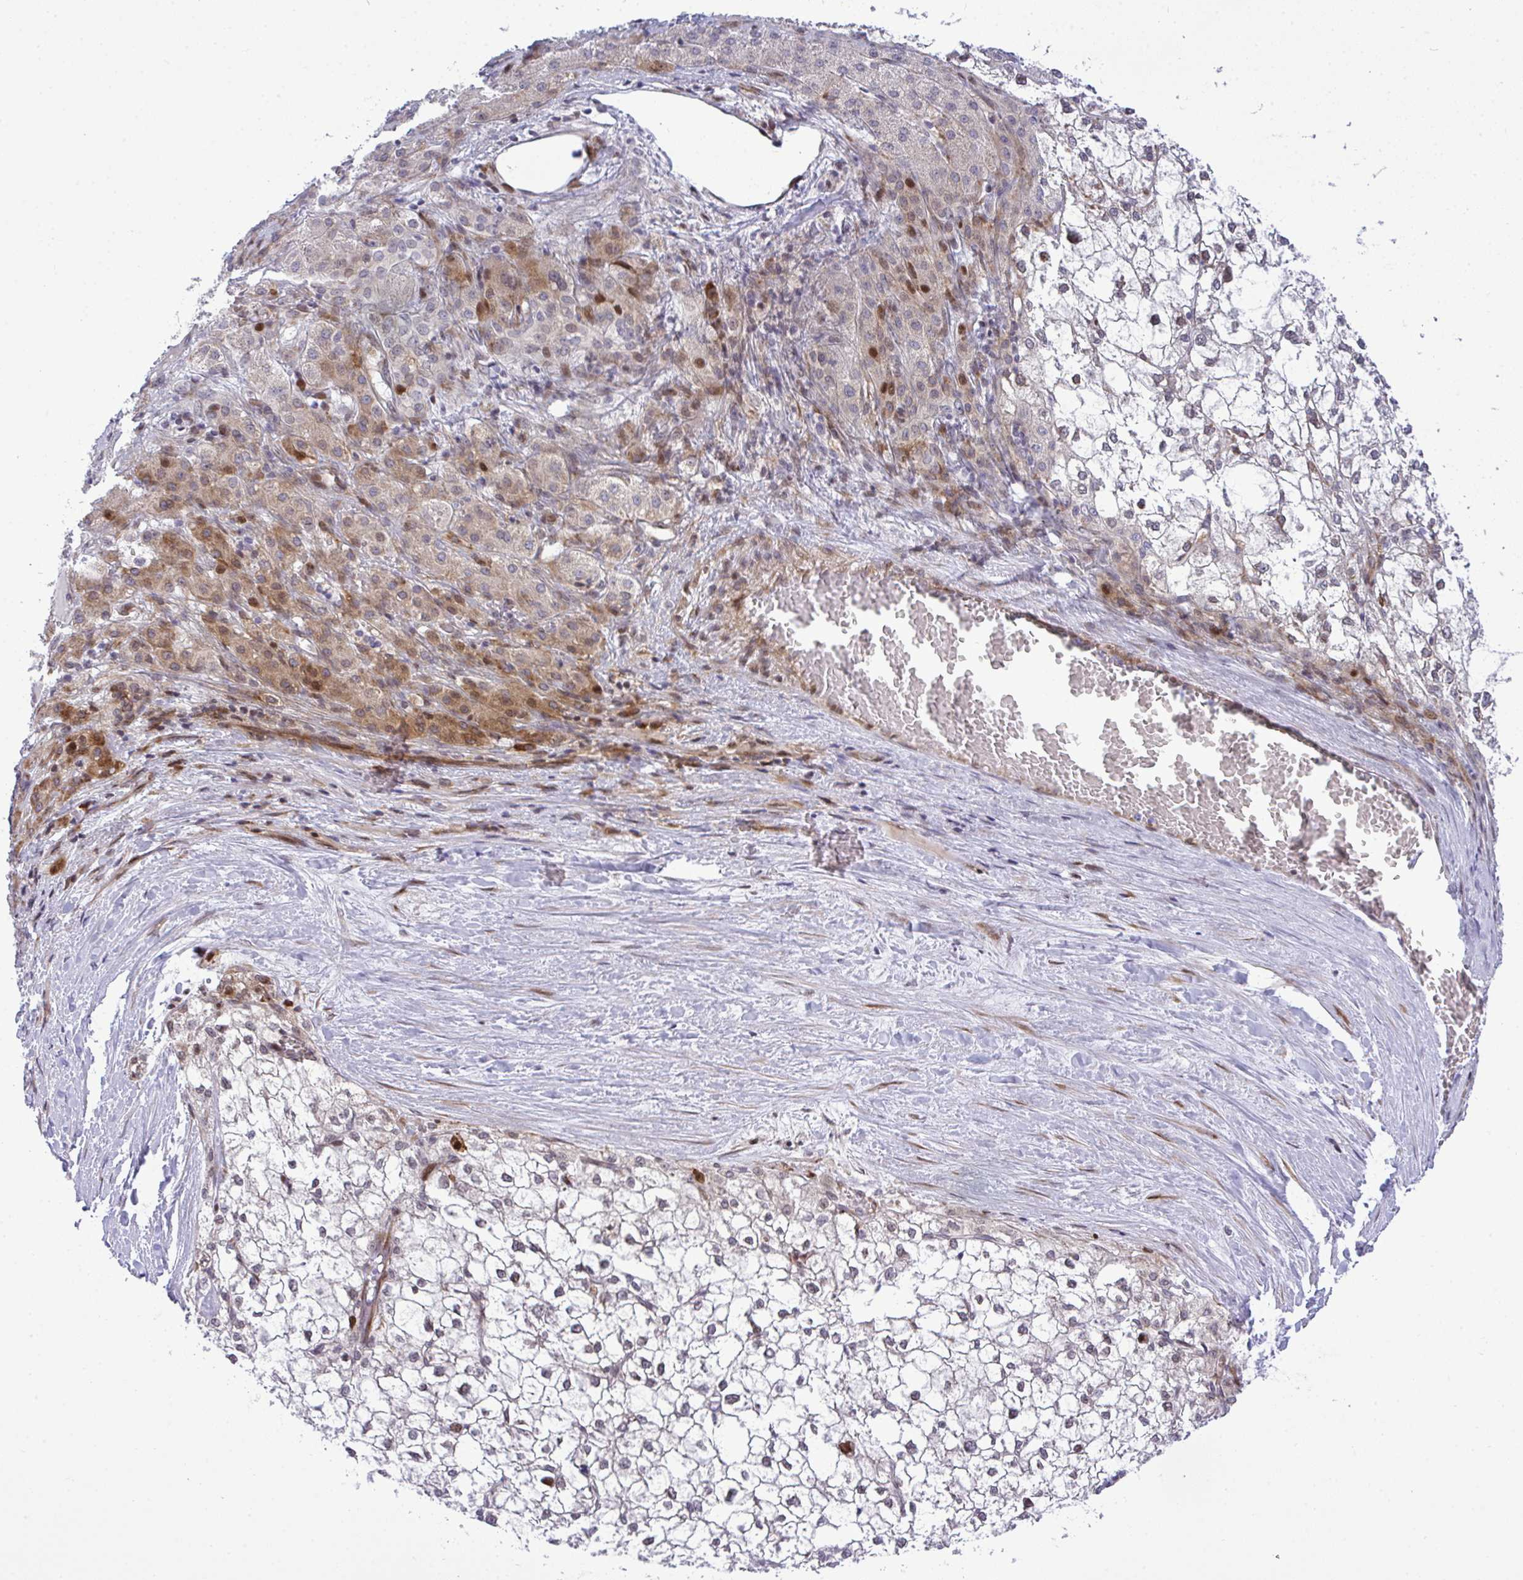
{"staining": {"intensity": "weak", "quantity": "<25%", "location": "nuclear"}, "tissue": "liver cancer", "cell_type": "Tumor cells", "image_type": "cancer", "snomed": [{"axis": "morphology", "description": "Carcinoma, Hepatocellular, NOS"}, {"axis": "topography", "description": "Liver"}], "caption": "IHC of liver hepatocellular carcinoma displays no expression in tumor cells.", "gene": "CASTOR2", "patient": {"sex": "female", "age": 43}}